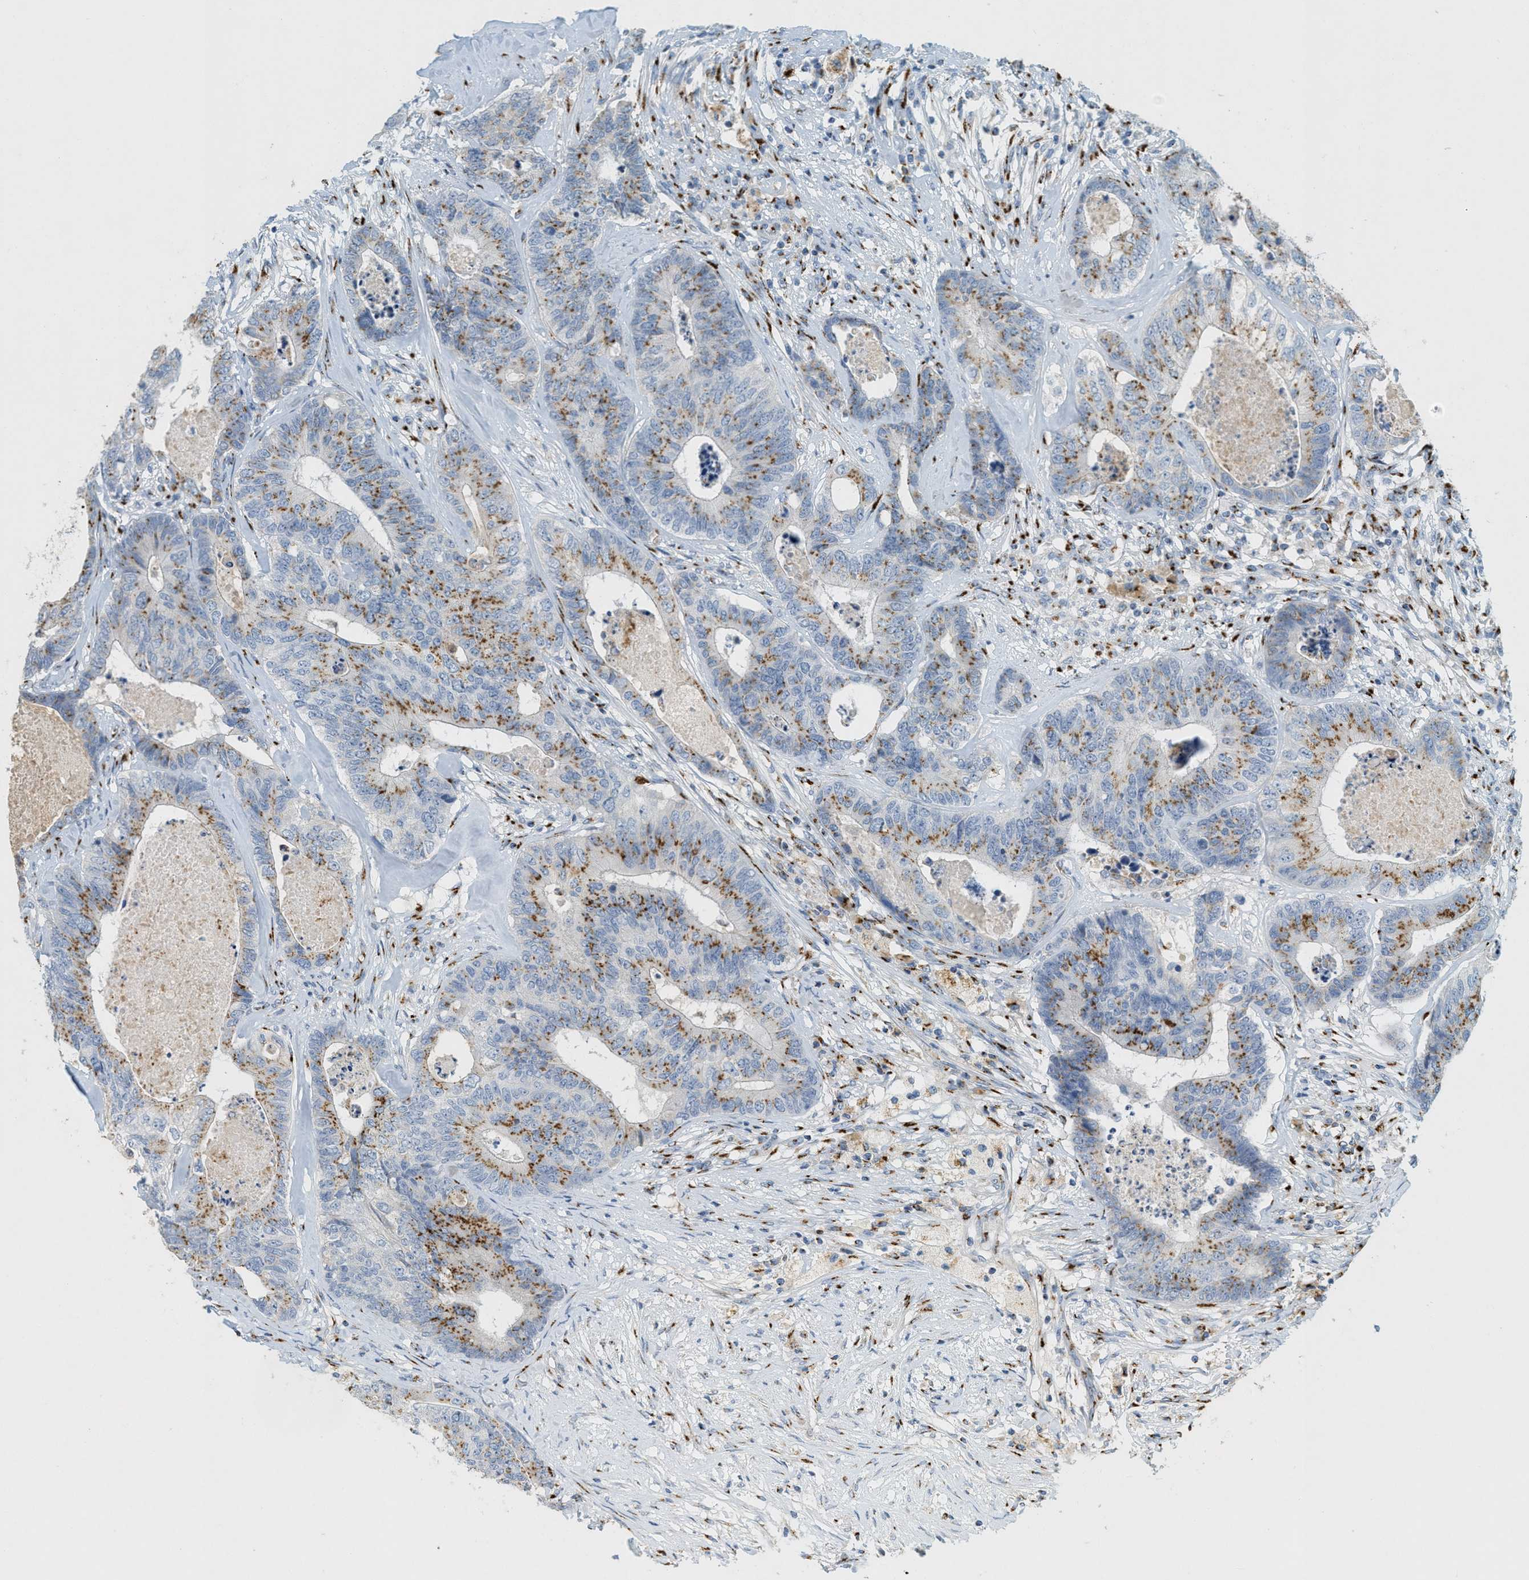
{"staining": {"intensity": "moderate", "quantity": "25%-75%", "location": "cytoplasmic/membranous"}, "tissue": "colorectal cancer", "cell_type": "Tumor cells", "image_type": "cancer", "snomed": [{"axis": "morphology", "description": "Adenocarcinoma, NOS"}, {"axis": "topography", "description": "Colon"}], "caption": "A high-resolution histopathology image shows IHC staining of colorectal cancer, which shows moderate cytoplasmic/membranous staining in approximately 25%-75% of tumor cells.", "gene": "ENTPD4", "patient": {"sex": "female", "age": 67}}